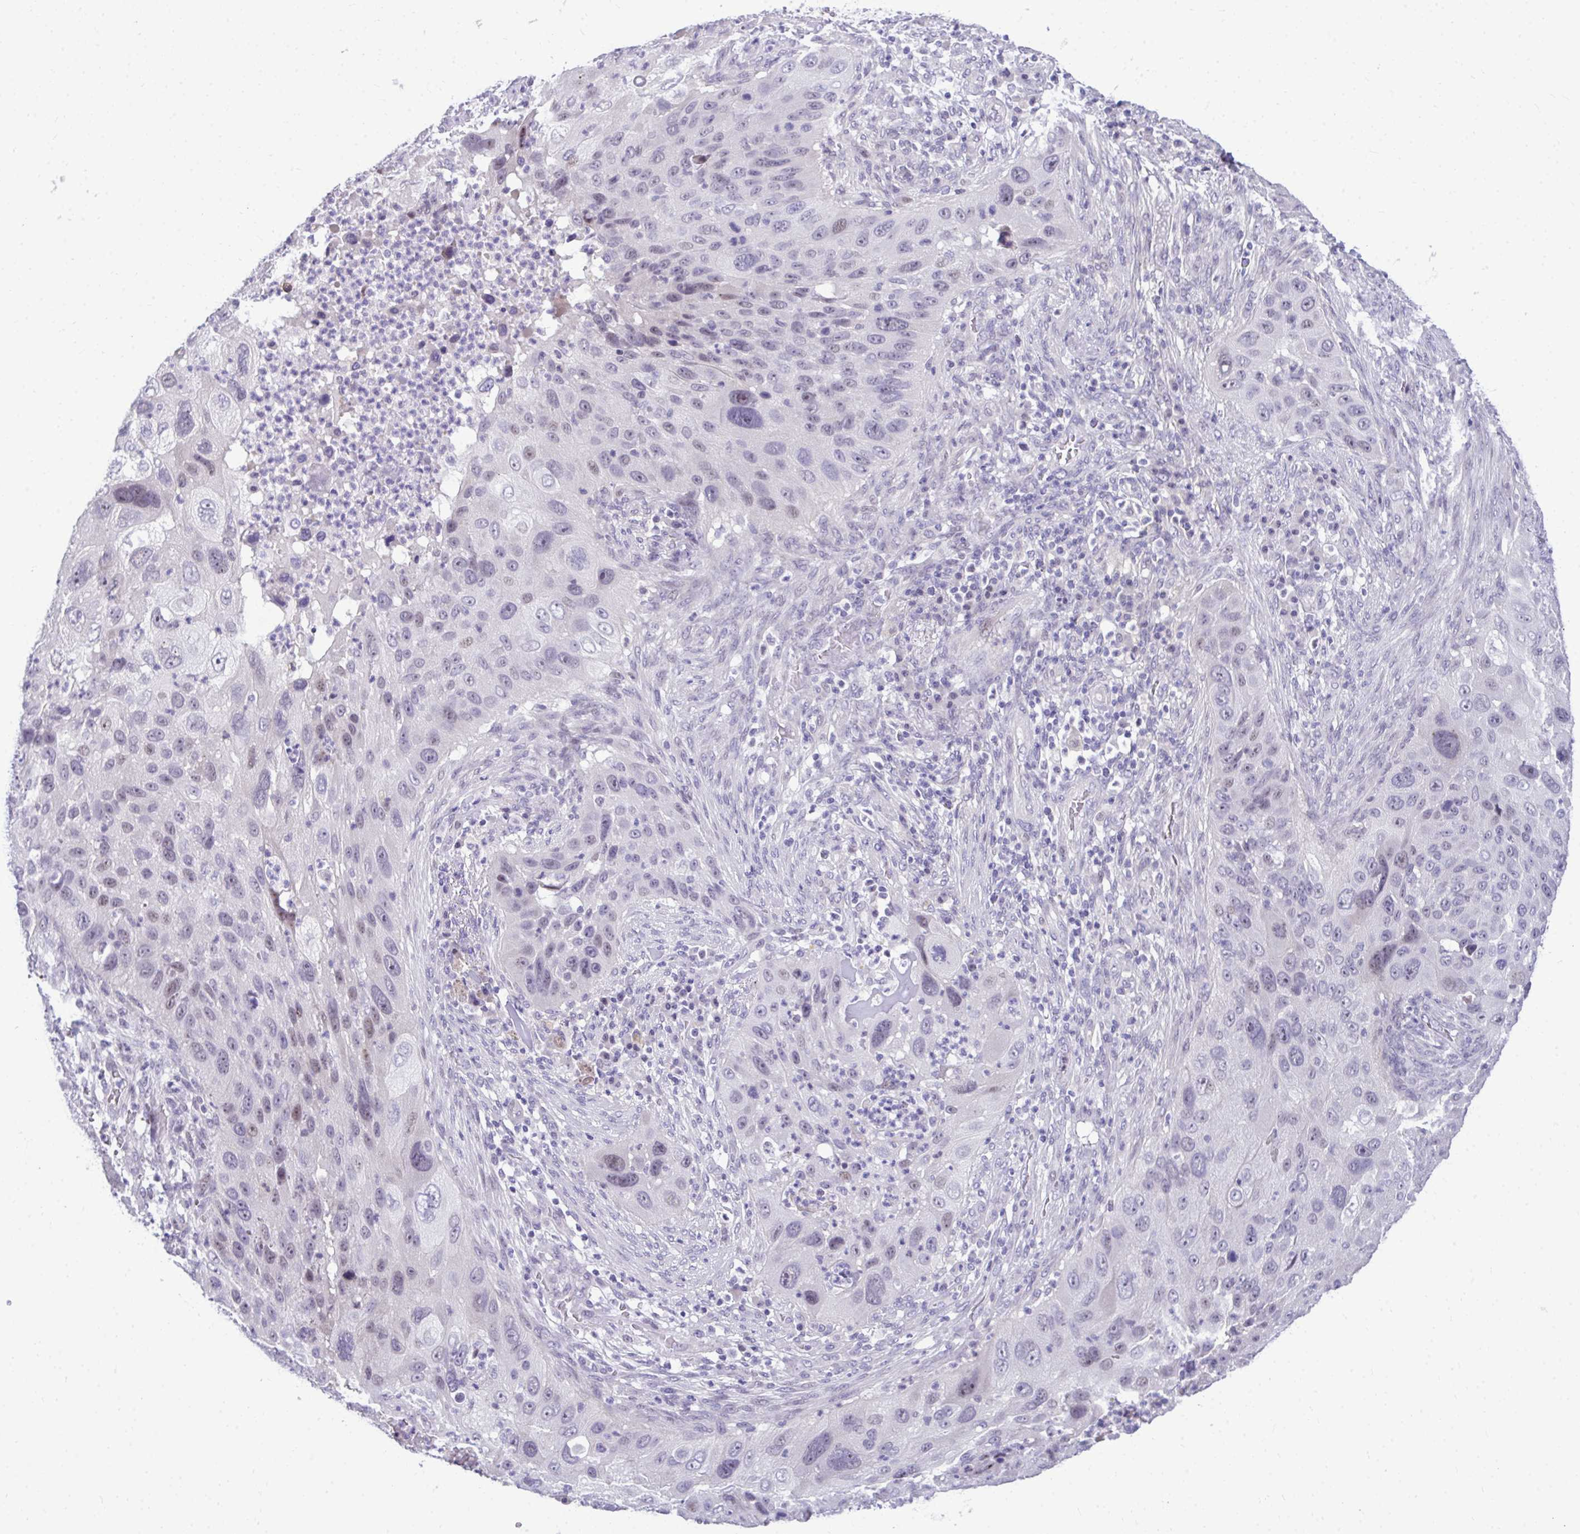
{"staining": {"intensity": "weak", "quantity": "<25%", "location": "nuclear"}, "tissue": "lung cancer", "cell_type": "Tumor cells", "image_type": "cancer", "snomed": [{"axis": "morphology", "description": "Squamous cell carcinoma, NOS"}, {"axis": "topography", "description": "Lung"}], "caption": "Lung cancer (squamous cell carcinoma) stained for a protein using immunohistochemistry exhibits no staining tumor cells.", "gene": "EID3", "patient": {"sex": "male", "age": 63}}